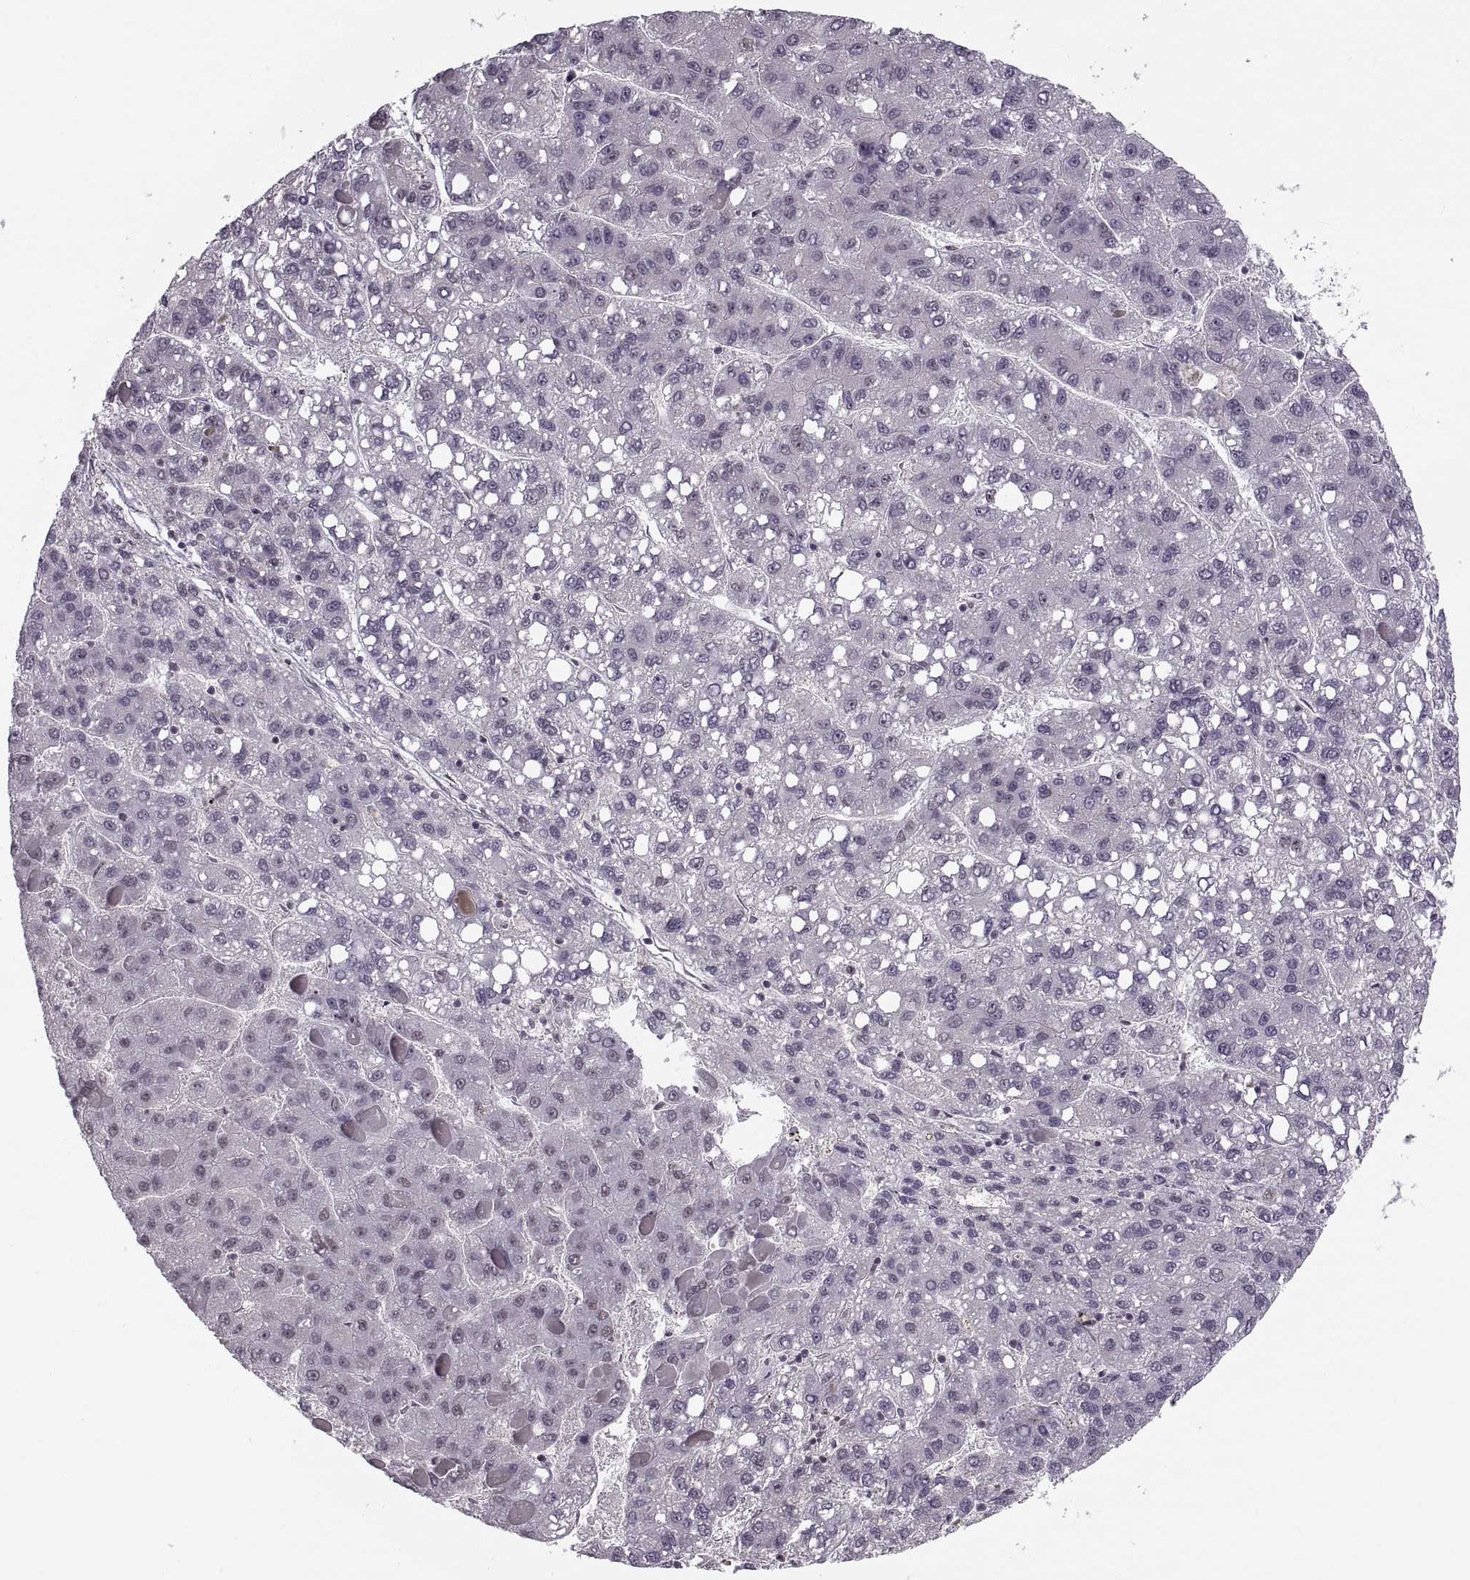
{"staining": {"intensity": "negative", "quantity": "none", "location": "none"}, "tissue": "liver cancer", "cell_type": "Tumor cells", "image_type": "cancer", "snomed": [{"axis": "morphology", "description": "Carcinoma, Hepatocellular, NOS"}, {"axis": "topography", "description": "Liver"}], "caption": "Tumor cells show no significant expression in liver hepatocellular carcinoma.", "gene": "LUZP2", "patient": {"sex": "female", "age": 82}}